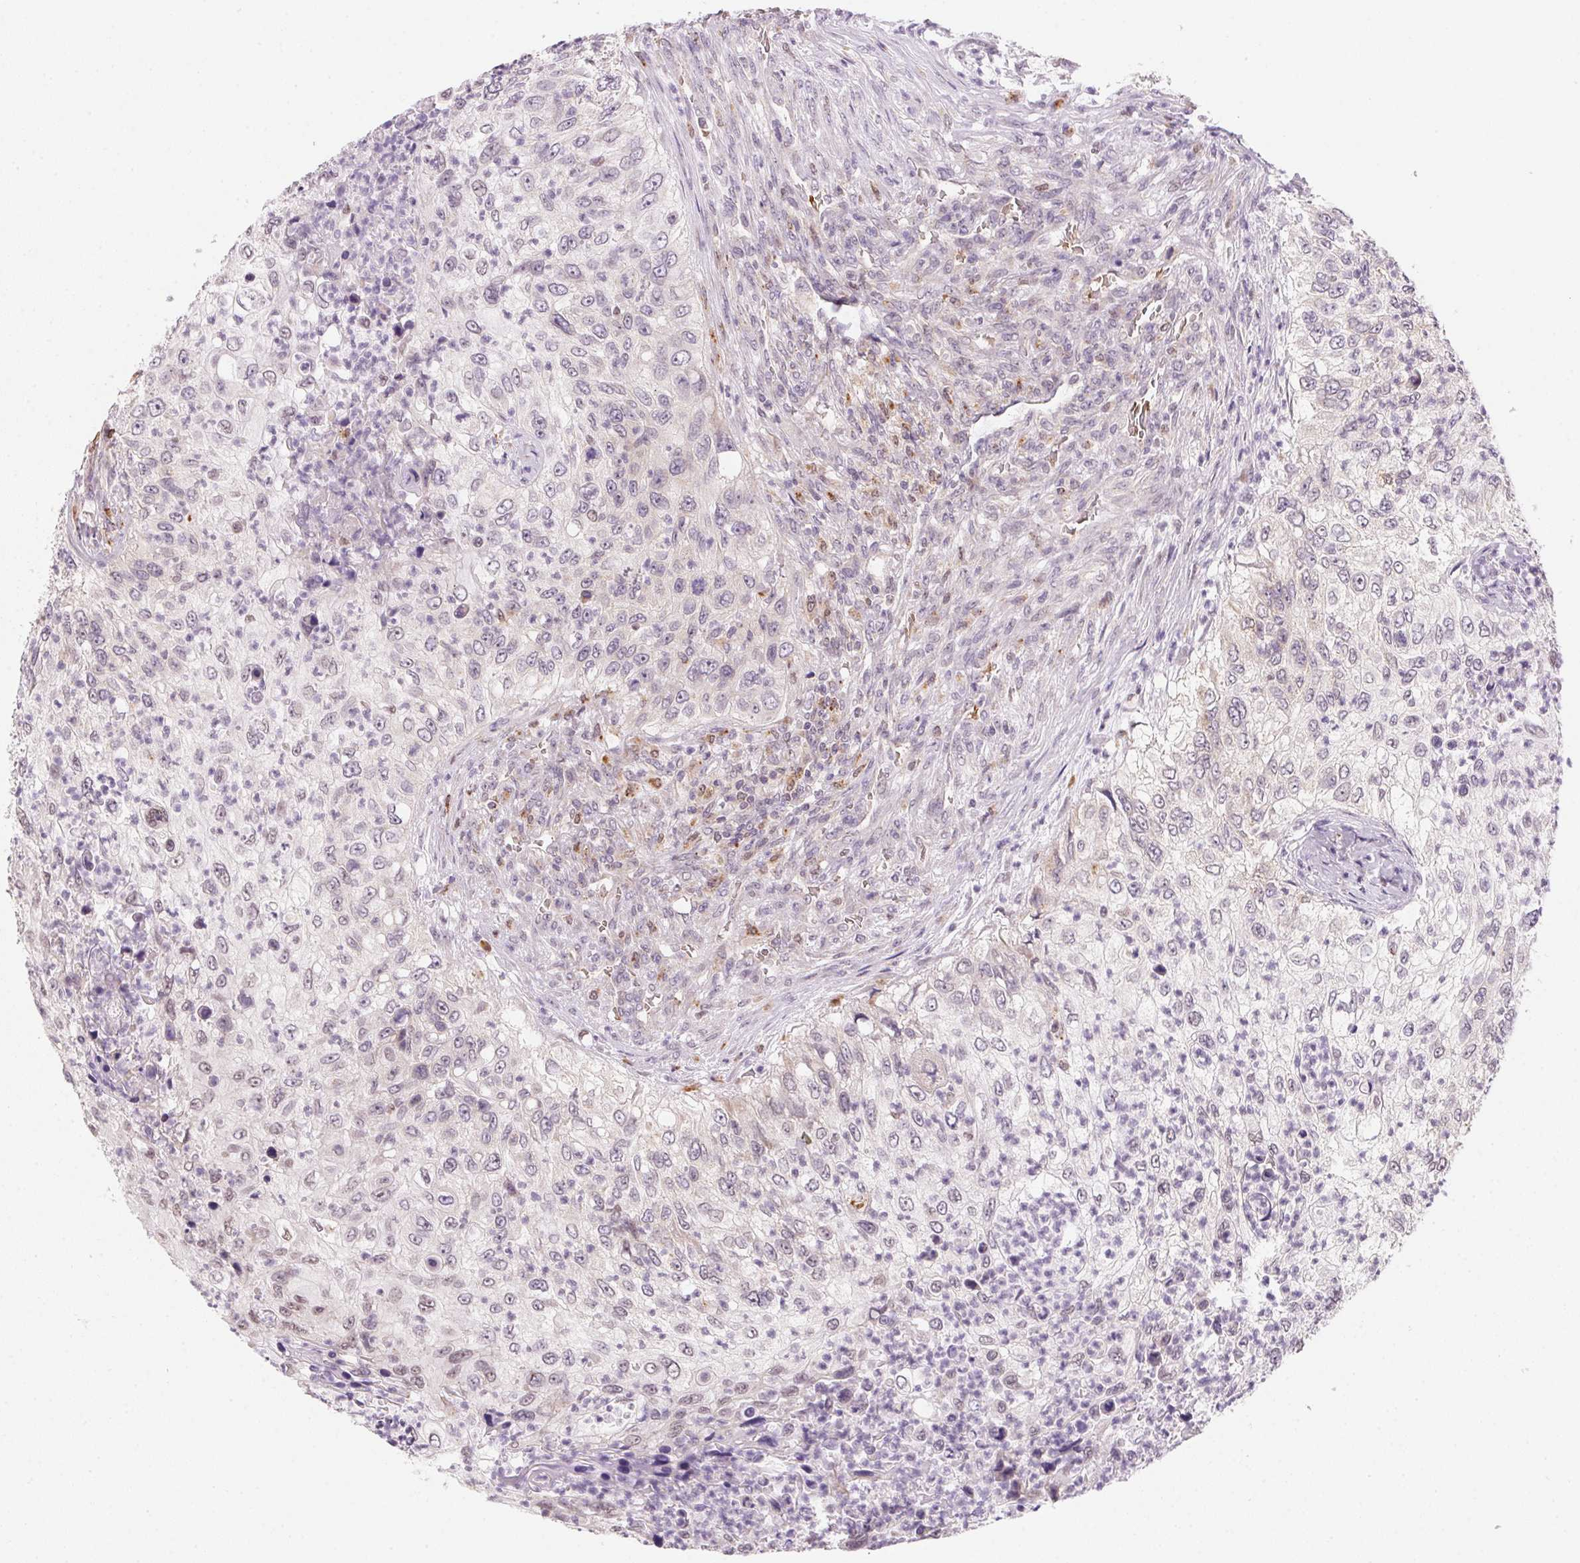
{"staining": {"intensity": "negative", "quantity": "none", "location": "none"}, "tissue": "urothelial cancer", "cell_type": "Tumor cells", "image_type": "cancer", "snomed": [{"axis": "morphology", "description": "Urothelial carcinoma, High grade"}, {"axis": "topography", "description": "Urinary bladder"}], "caption": "Tumor cells are negative for brown protein staining in high-grade urothelial carcinoma.", "gene": "METTL13", "patient": {"sex": "female", "age": 60}}